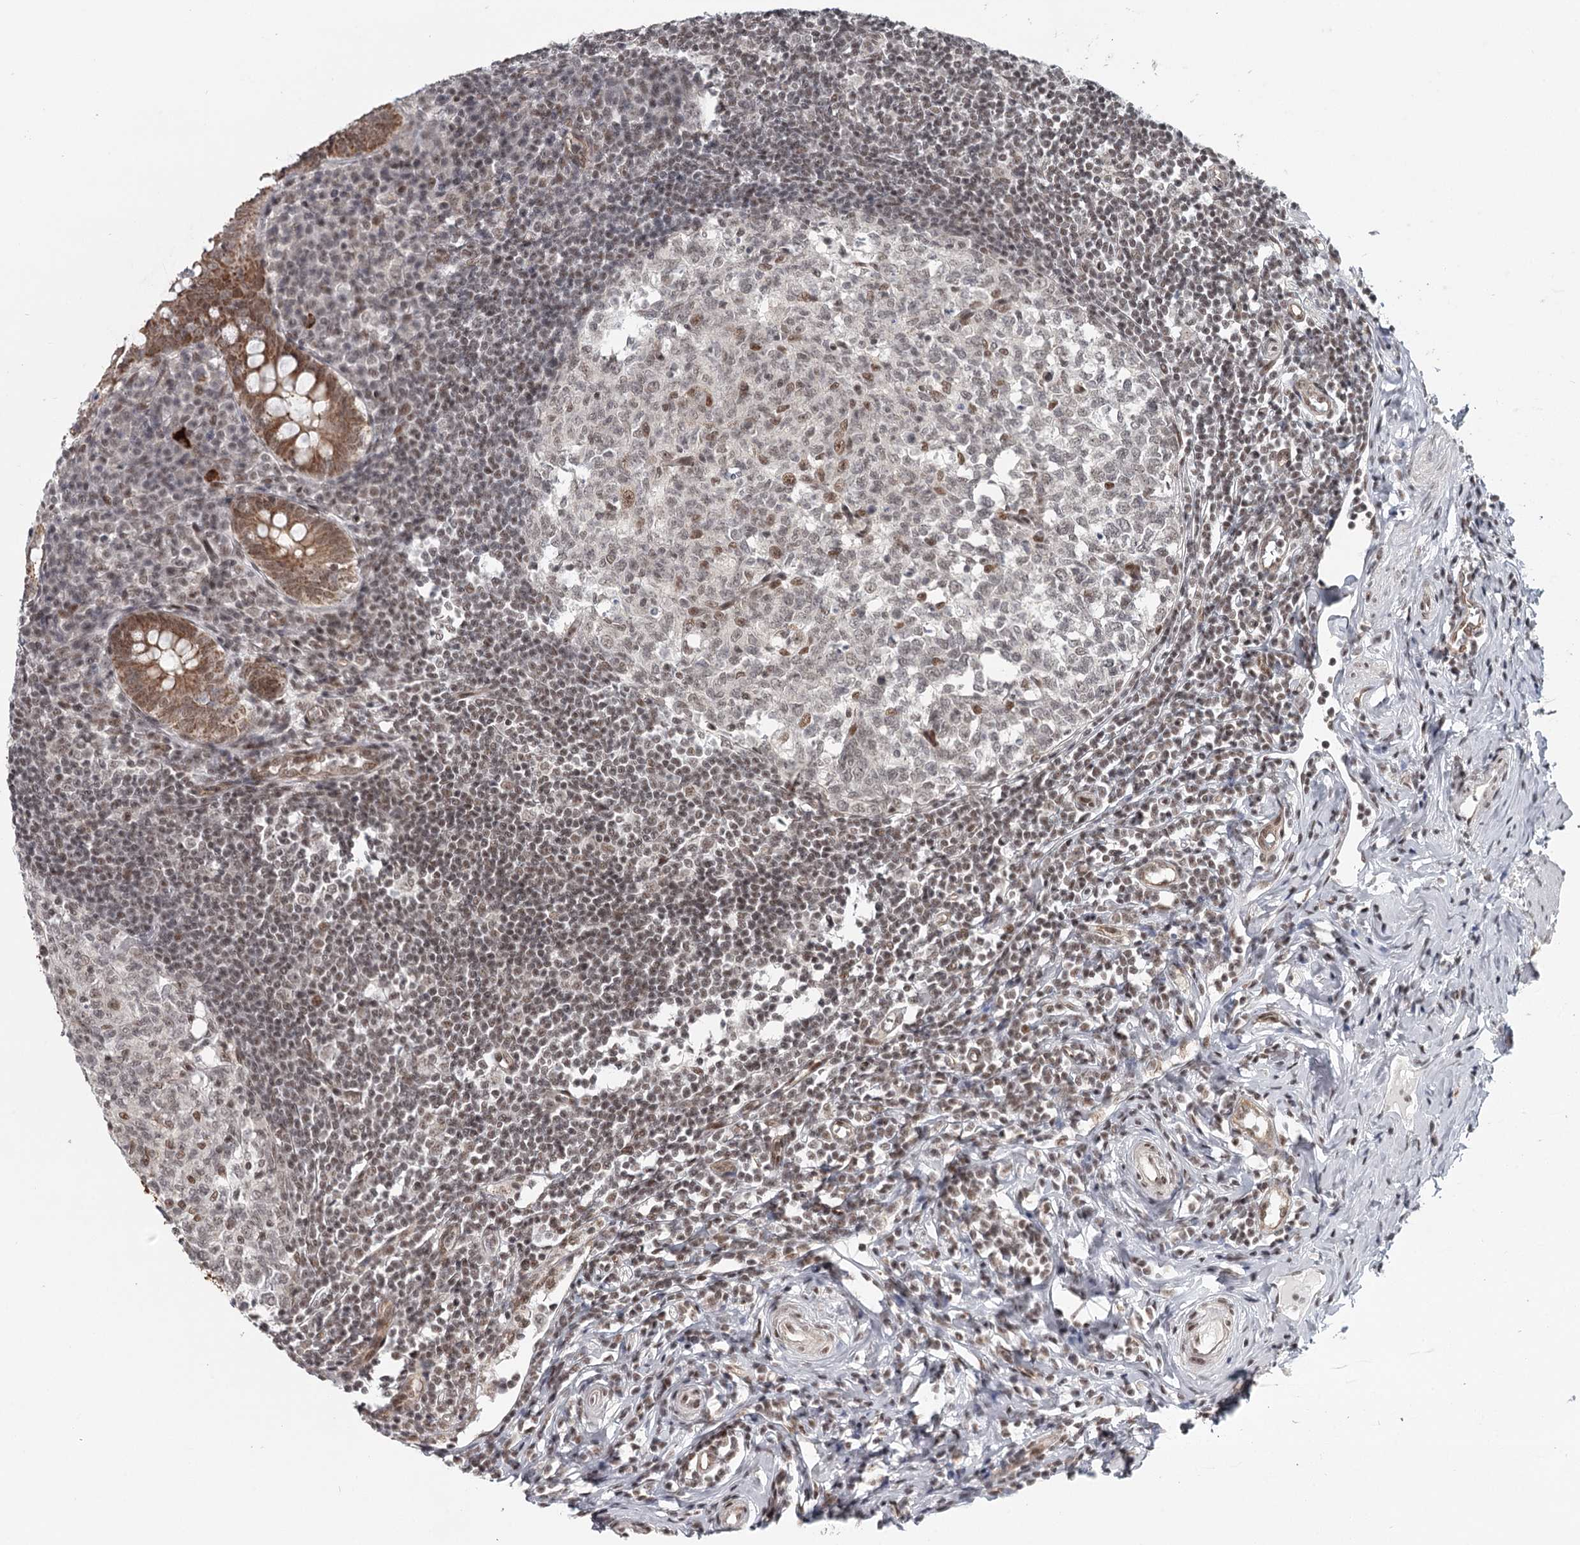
{"staining": {"intensity": "moderate", "quantity": ">75%", "location": "cytoplasmic/membranous,nuclear"}, "tissue": "appendix", "cell_type": "Glandular cells", "image_type": "normal", "snomed": [{"axis": "morphology", "description": "Normal tissue, NOS"}, {"axis": "topography", "description": "Appendix"}], "caption": "Protein expression by immunohistochemistry demonstrates moderate cytoplasmic/membranous,nuclear expression in about >75% of glandular cells in unremarkable appendix.", "gene": "FAM13C", "patient": {"sex": "female", "age": 33}}